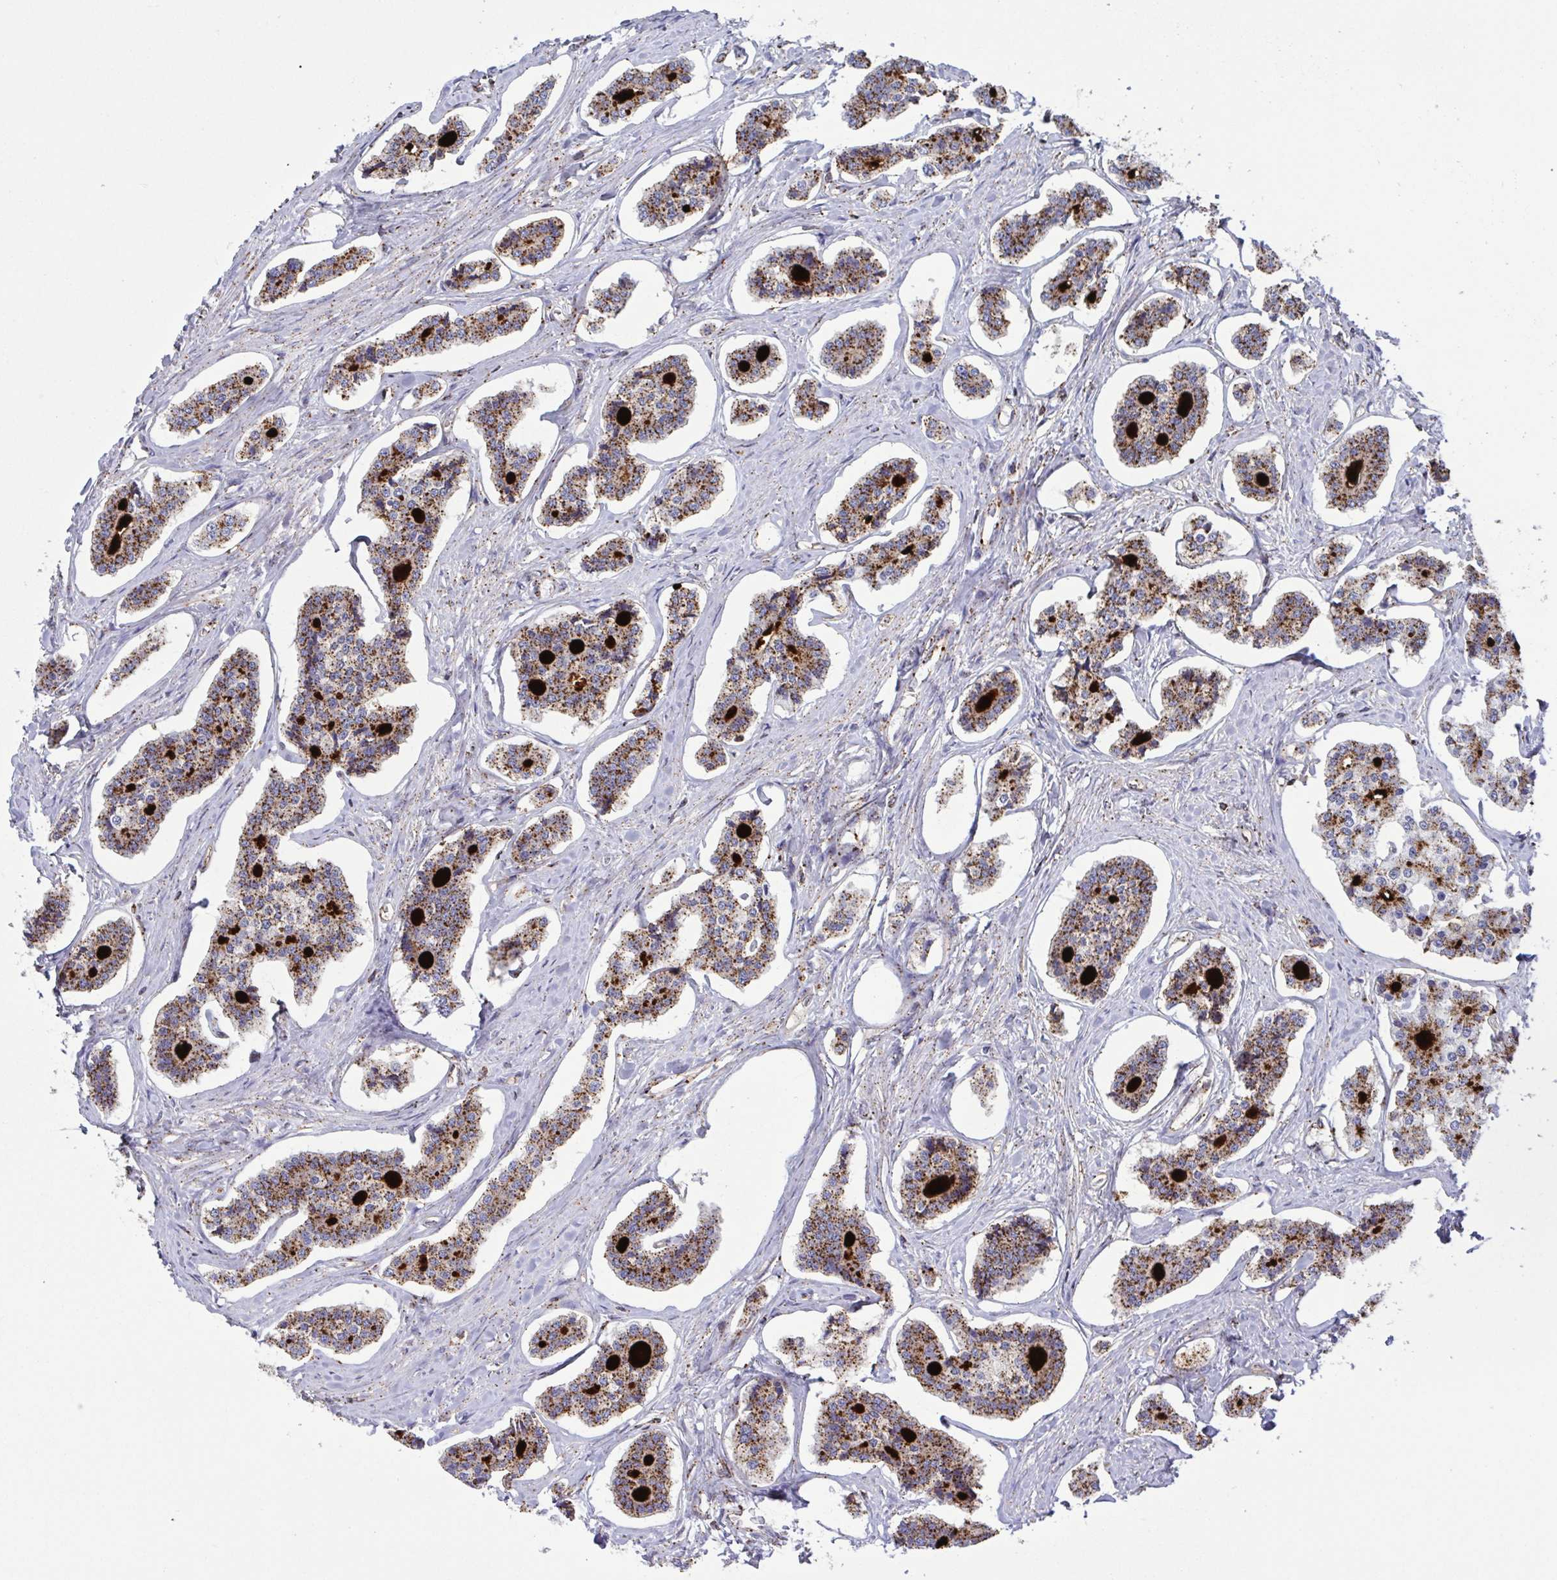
{"staining": {"intensity": "moderate", "quantity": ">75%", "location": "cytoplasmic/membranous"}, "tissue": "carcinoid", "cell_type": "Tumor cells", "image_type": "cancer", "snomed": [{"axis": "morphology", "description": "Carcinoid, malignant, NOS"}, {"axis": "topography", "description": "Small intestine"}], "caption": "Carcinoid tissue shows moderate cytoplasmic/membranous staining in about >75% of tumor cells The staining was performed using DAB (3,3'-diaminobenzidine) to visualize the protein expression in brown, while the nuclei were stained in blue with hematoxylin (Magnification: 20x).", "gene": "CHMP1B", "patient": {"sex": "female", "age": 65}}